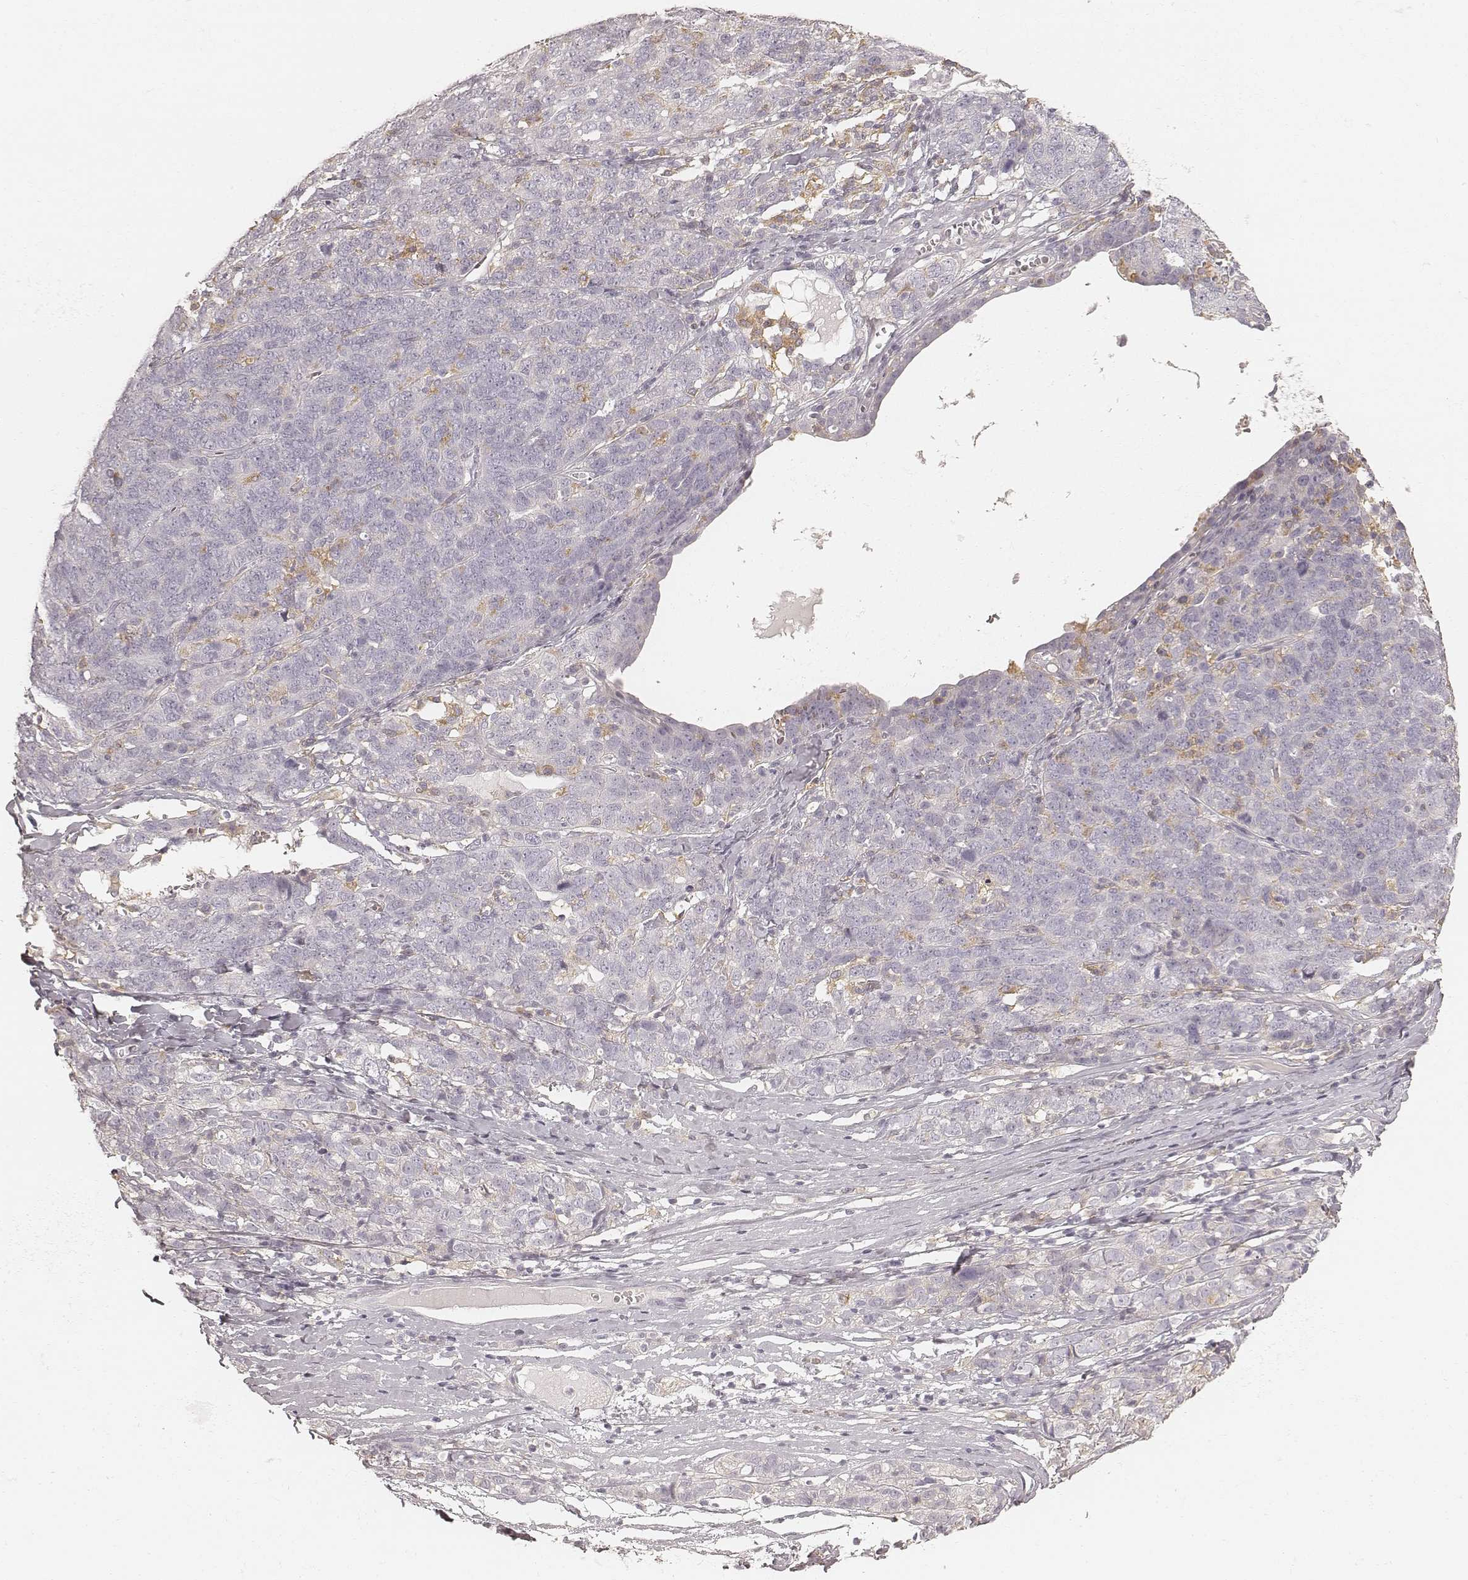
{"staining": {"intensity": "negative", "quantity": "none", "location": "none"}, "tissue": "ovarian cancer", "cell_type": "Tumor cells", "image_type": "cancer", "snomed": [{"axis": "morphology", "description": "Cystadenocarcinoma, serous, NOS"}, {"axis": "topography", "description": "Ovary"}], "caption": "Immunohistochemistry (IHC) photomicrograph of serous cystadenocarcinoma (ovarian) stained for a protein (brown), which reveals no positivity in tumor cells.", "gene": "FMNL2", "patient": {"sex": "female", "age": 71}}